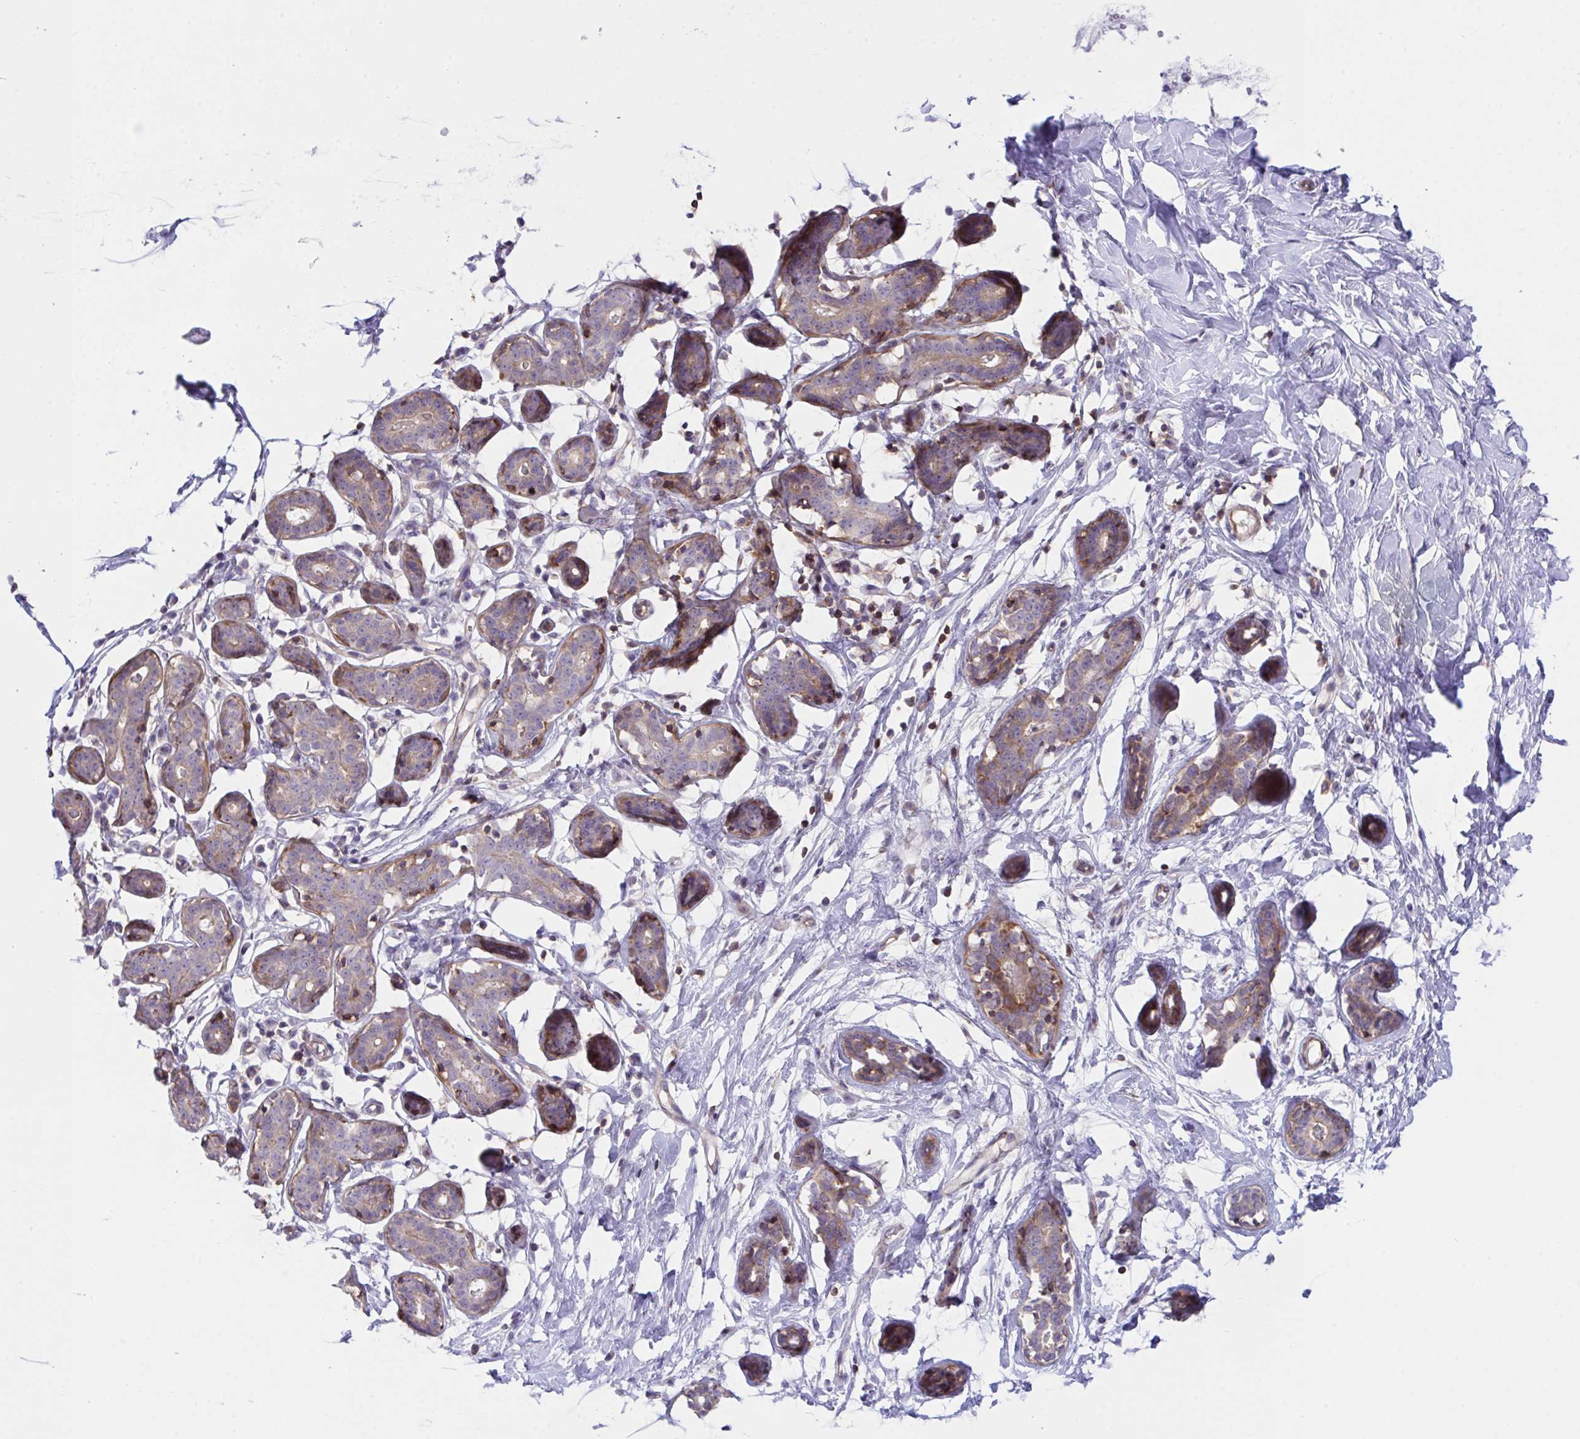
{"staining": {"intensity": "negative", "quantity": "none", "location": "none"}, "tissue": "breast", "cell_type": "Adipocytes", "image_type": "normal", "snomed": [{"axis": "morphology", "description": "Normal tissue, NOS"}, {"axis": "topography", "description": "Breast"}], "caption": "This image is of normal breast stained with IHC to label a protein in brown with the nuclei are counter-stained blue. There is no expression in adipocytes.", "gene": "PPIH", "patient": {"sex": "female", "age": 27}}